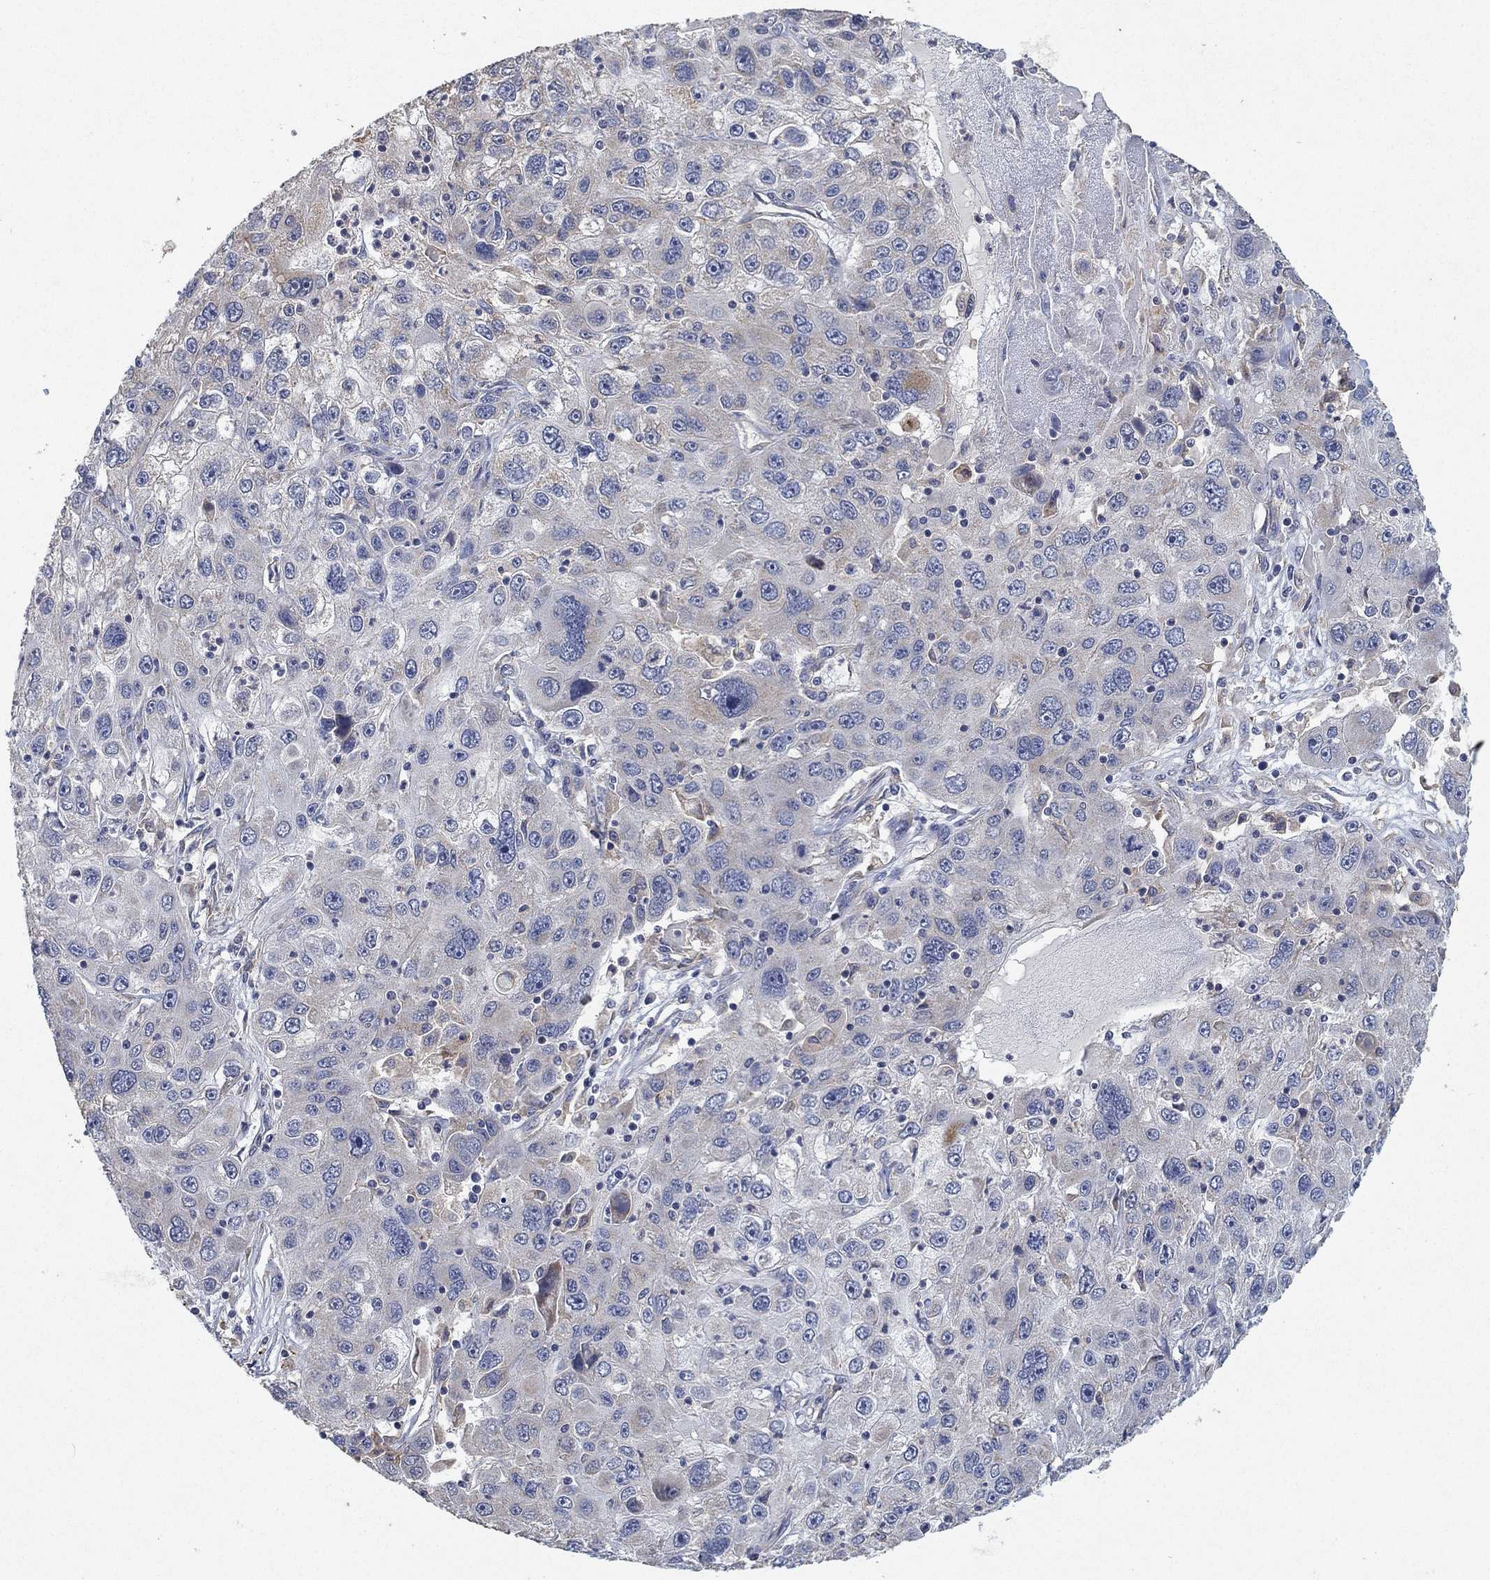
{"staining": {"intensity": "negative", "quantity": "none", "location": "none"}, "tissue": "stomach cancer", "cell_type": "Tumor cells", "image_type": "cancer", "snomed": [{"axis": "morphology", "description": "Adenocarcinoma, NOS"}, {"axis": "topography", "description": "Stomach"}], "caption": "This is a micrograph of IHC staining of stomach cancer (adenocarcinoma), which shows no positivity in tumor cells.", "gene": "MCUR1", "patient": {"sex": "male", "age": 56}}